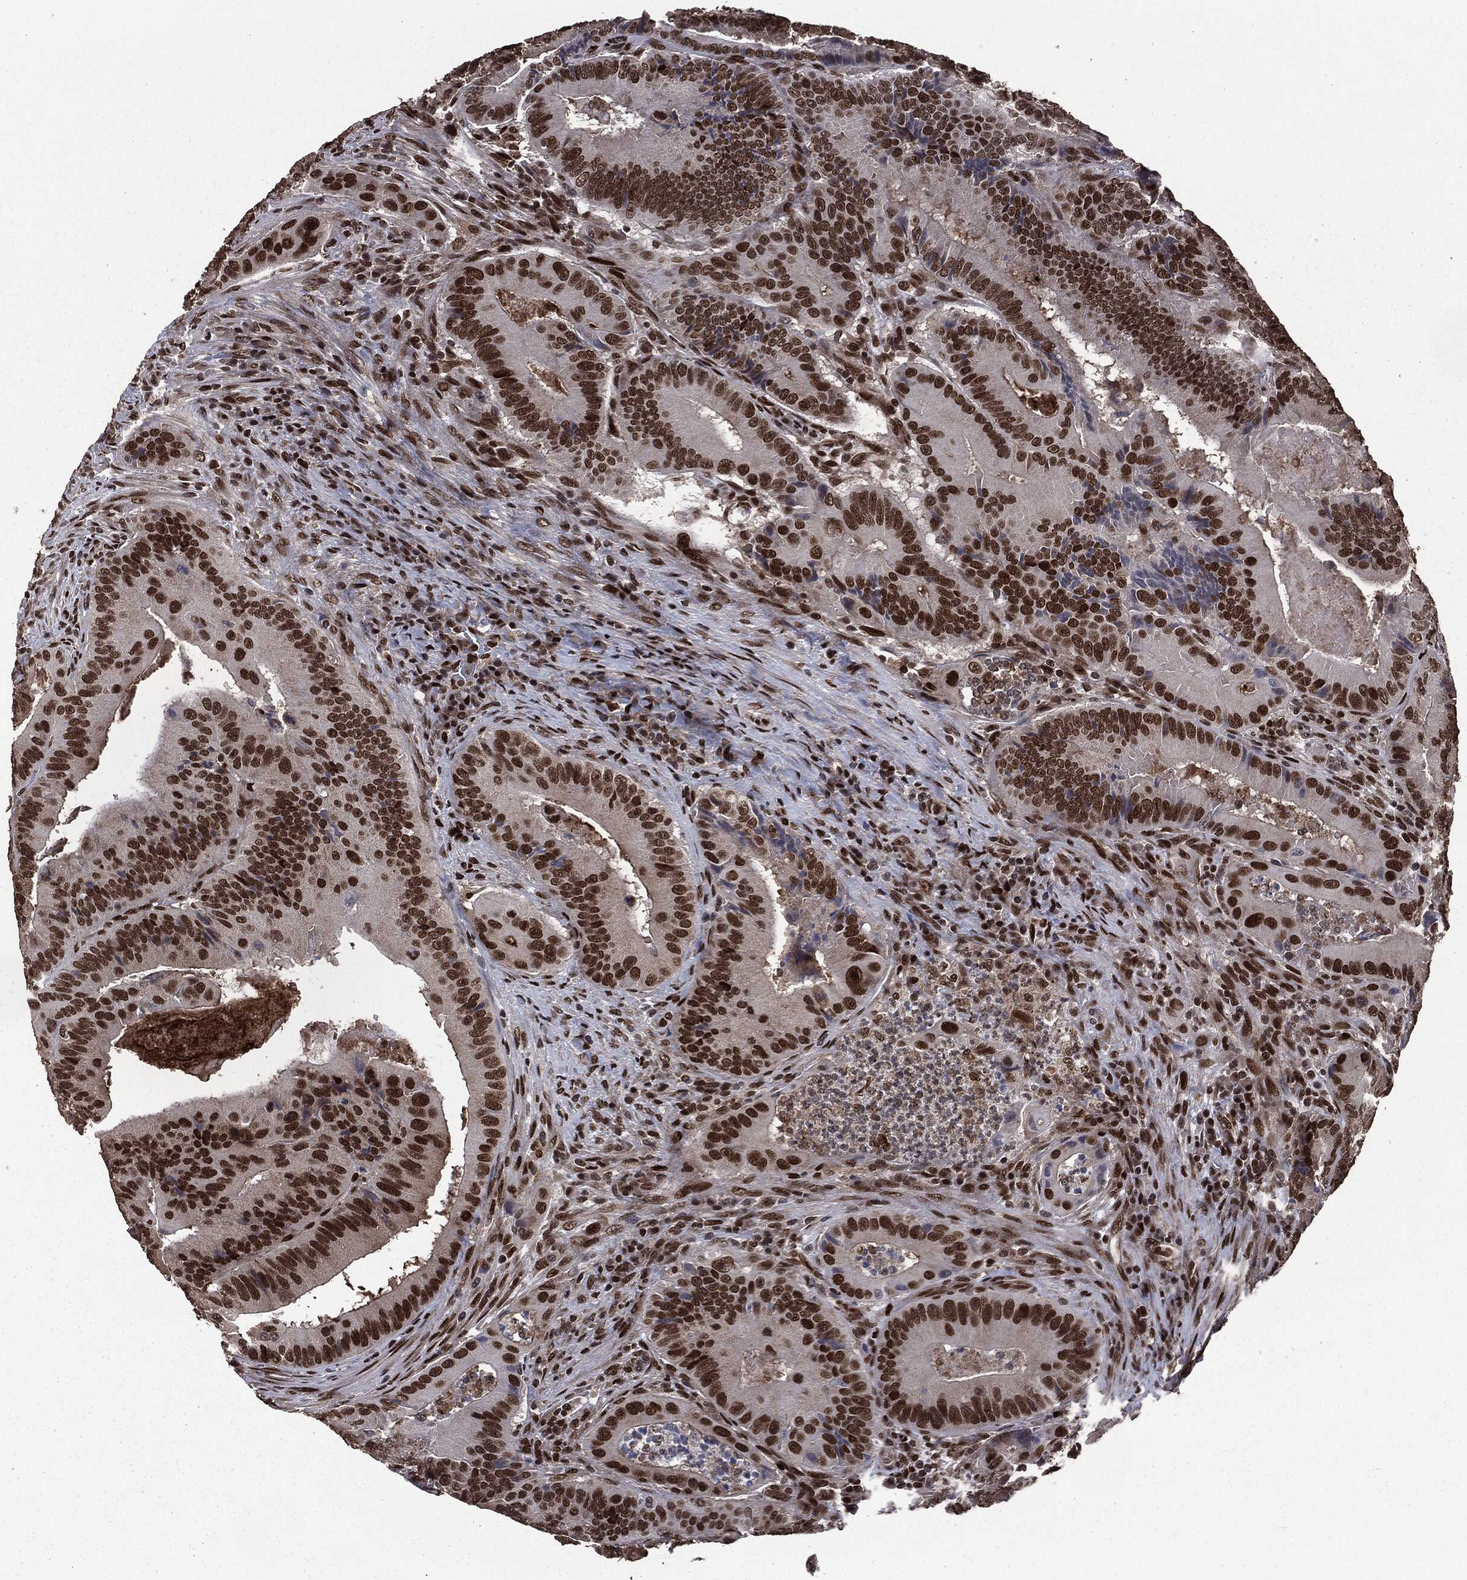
{"staining": {"intensity": "strong", "quantity": ">75%", "location": "nuclear"}, "tissue": "colorectal cancer", "cell_type": "Tumor cells", "image_type": "cancer", "snomed": [{"axis": "morphology", "description": "Adenocarcinoma, NOS"}, {"axis": "topography", "description": "Colon"}], "caption": "Adenocarcinoma (colorectal) tissue shows strong nuclear expression in approximately >75% of tumor cells", "gene": "DVL2", "patient": {"sex": "female", "age": 86}}